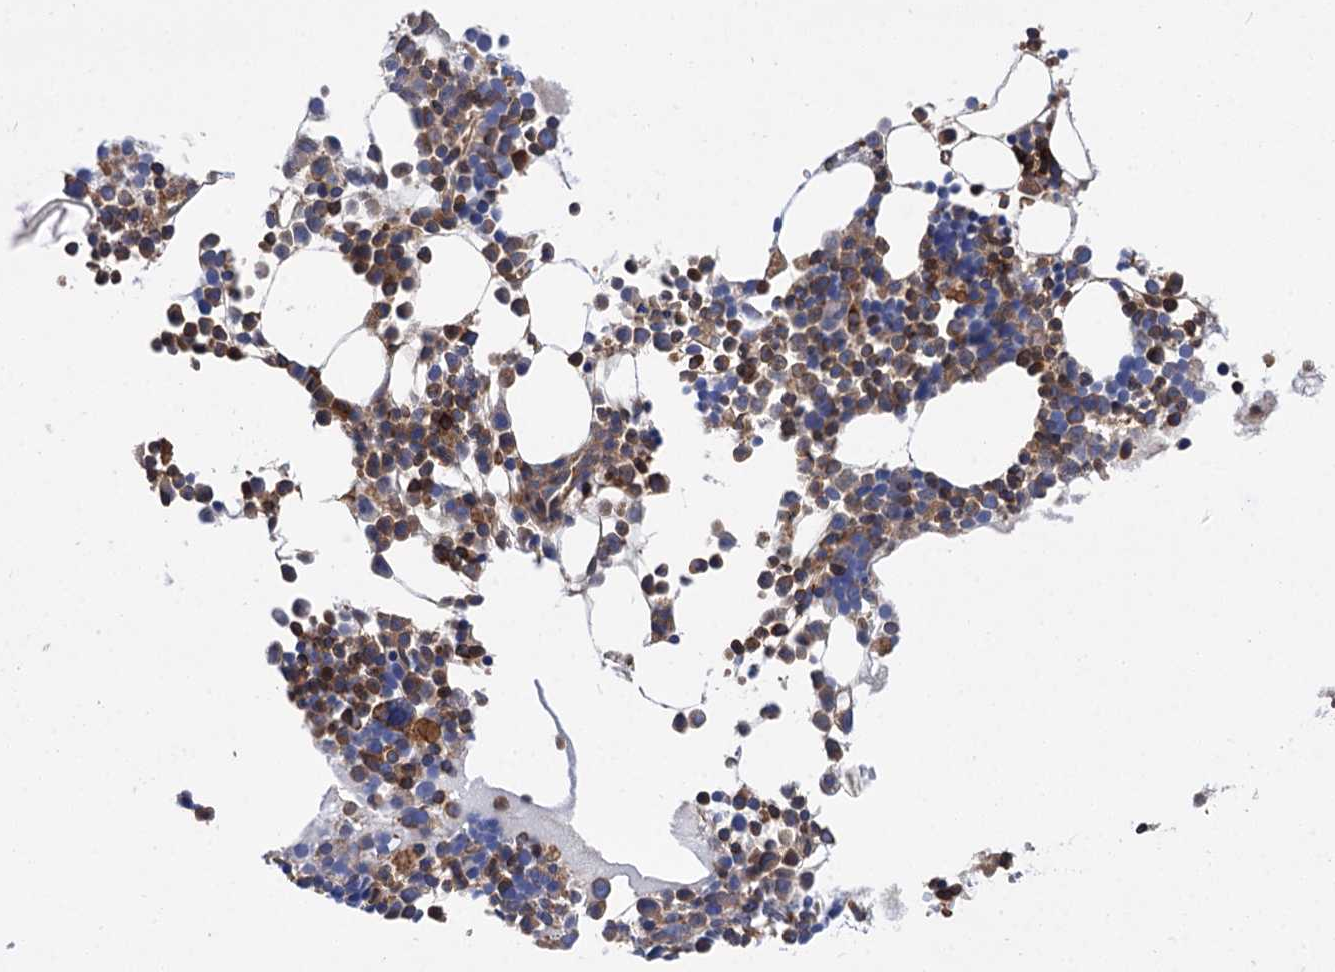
{"staining": {"intensity": "moderate", "quantity": "25%-75%", "location": "cytoplasmic/membranous"}, "tissue": "bone marrow", "cell_type": "Hematopoietic cells", "image_type": "normal", "snomed": [{"axis": "morphology", "description": "Normal tissue, NOS"}, {"axis": "topography", "description": "Bone marrow"}], "caption": "A histopathology image of bone marrow stained for a protein displays moderate cytoplasmic/membranous brown staining in hematopoietic cells.", "gene": "PACS1", "patient": {"sex": "female", "age": 89}}